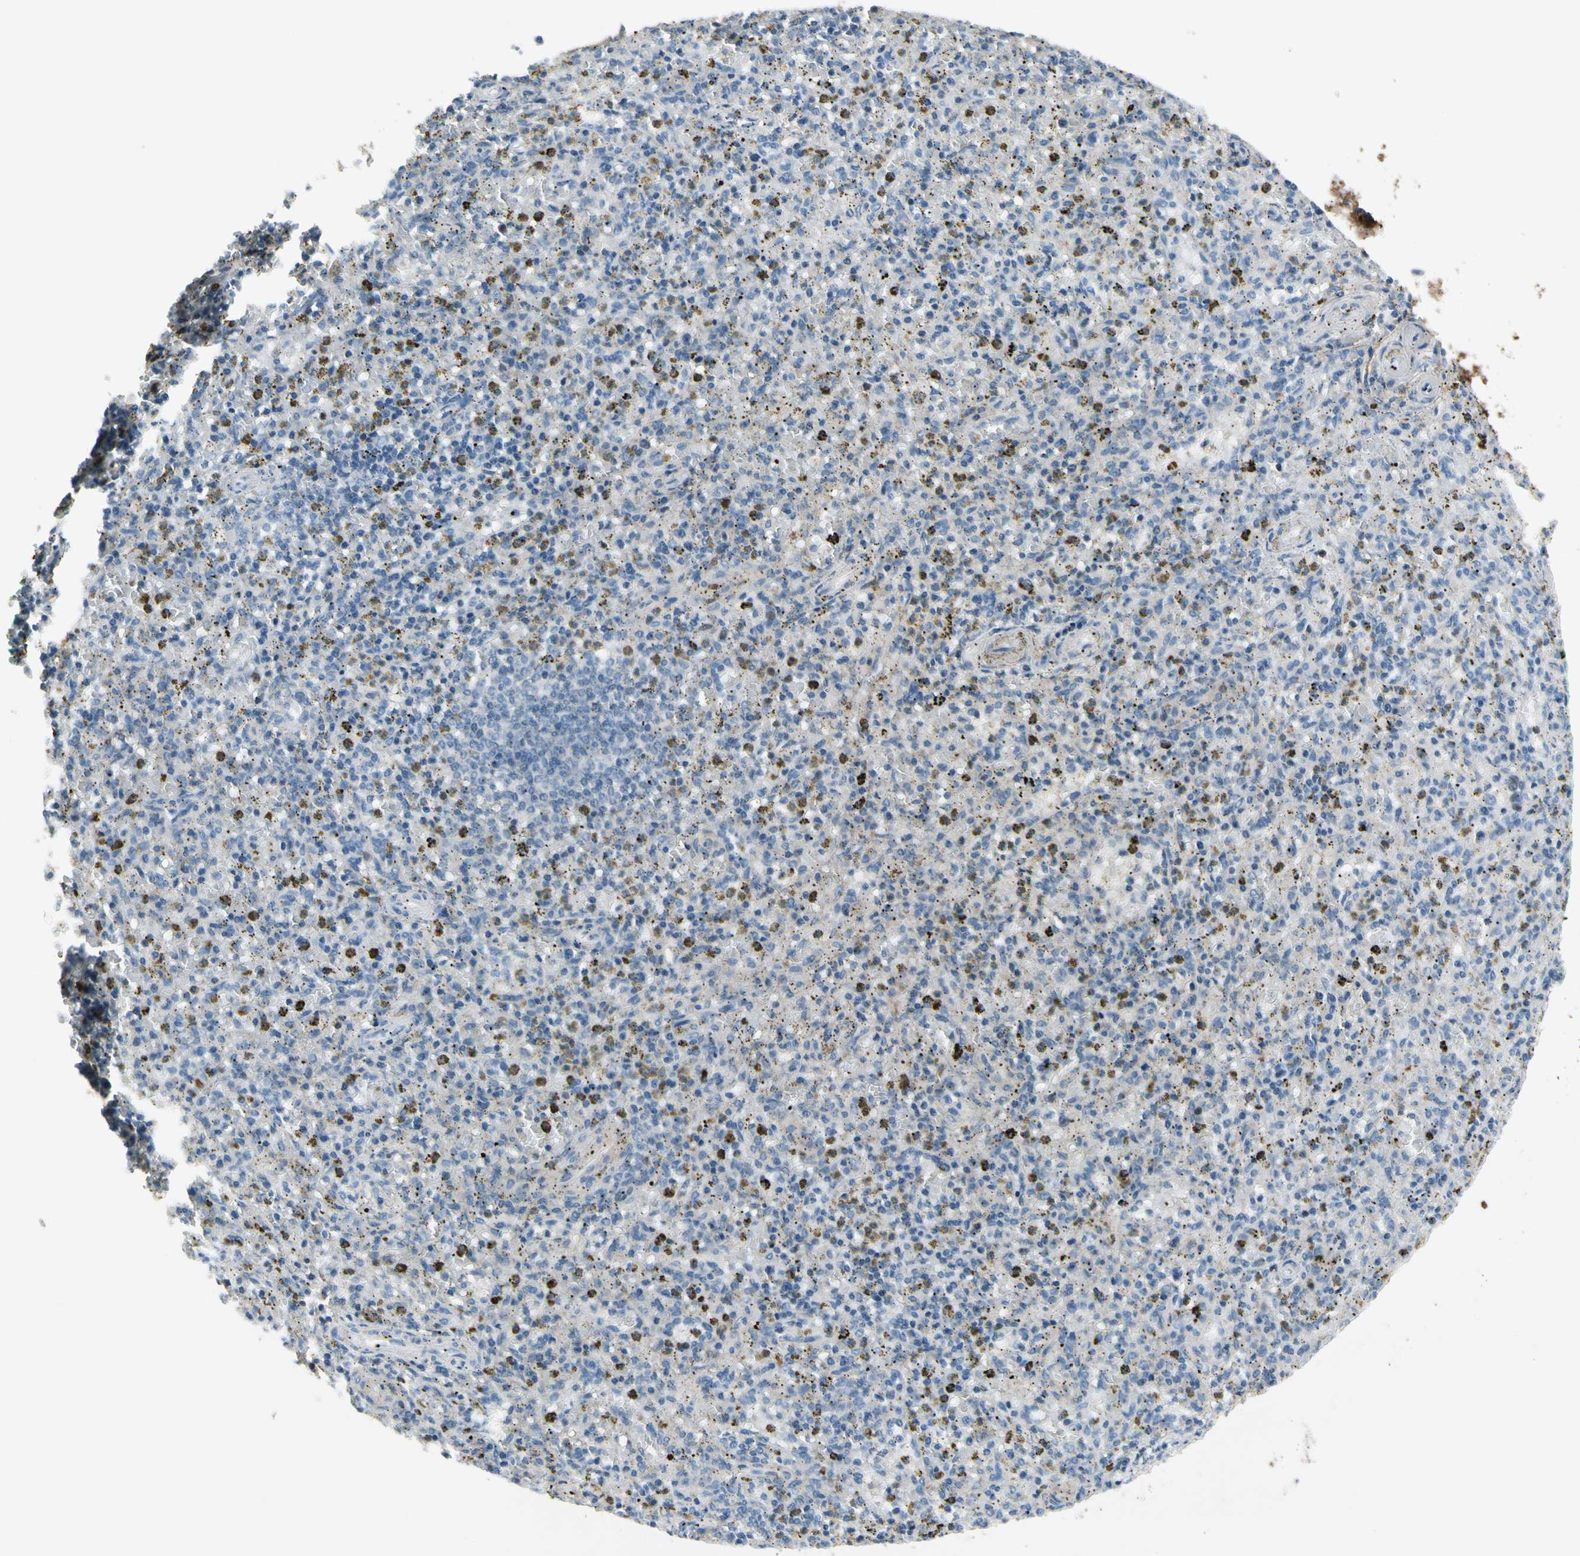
{"staining": {"intensity": "strong", "quantity": "<25%", "location": "cytoplasmic/membranous"}, "tissue": "spleen", "cell_type": "Cells in red pulp", "image_type": "normal", "snomed": [{"axis": "morphology", "description": "Normal tissue, NOS"}, {"axis": "topography", "description": "Spleen"}], "caption": "Immunohistochemistry (DAB) staining of unremarkable spleen demonstrates strong cytoplasmic/membranous protein staining in about <25% of cells in red pulp. The protein of interest is stained brown, and the nuclei are stained in blue (DAB (3,3'-diaminobenzidine) IHC with brightfield microscopy, high magnification).", "gene": "PIGR", "patient": {"sex": "male", "age": 72}}